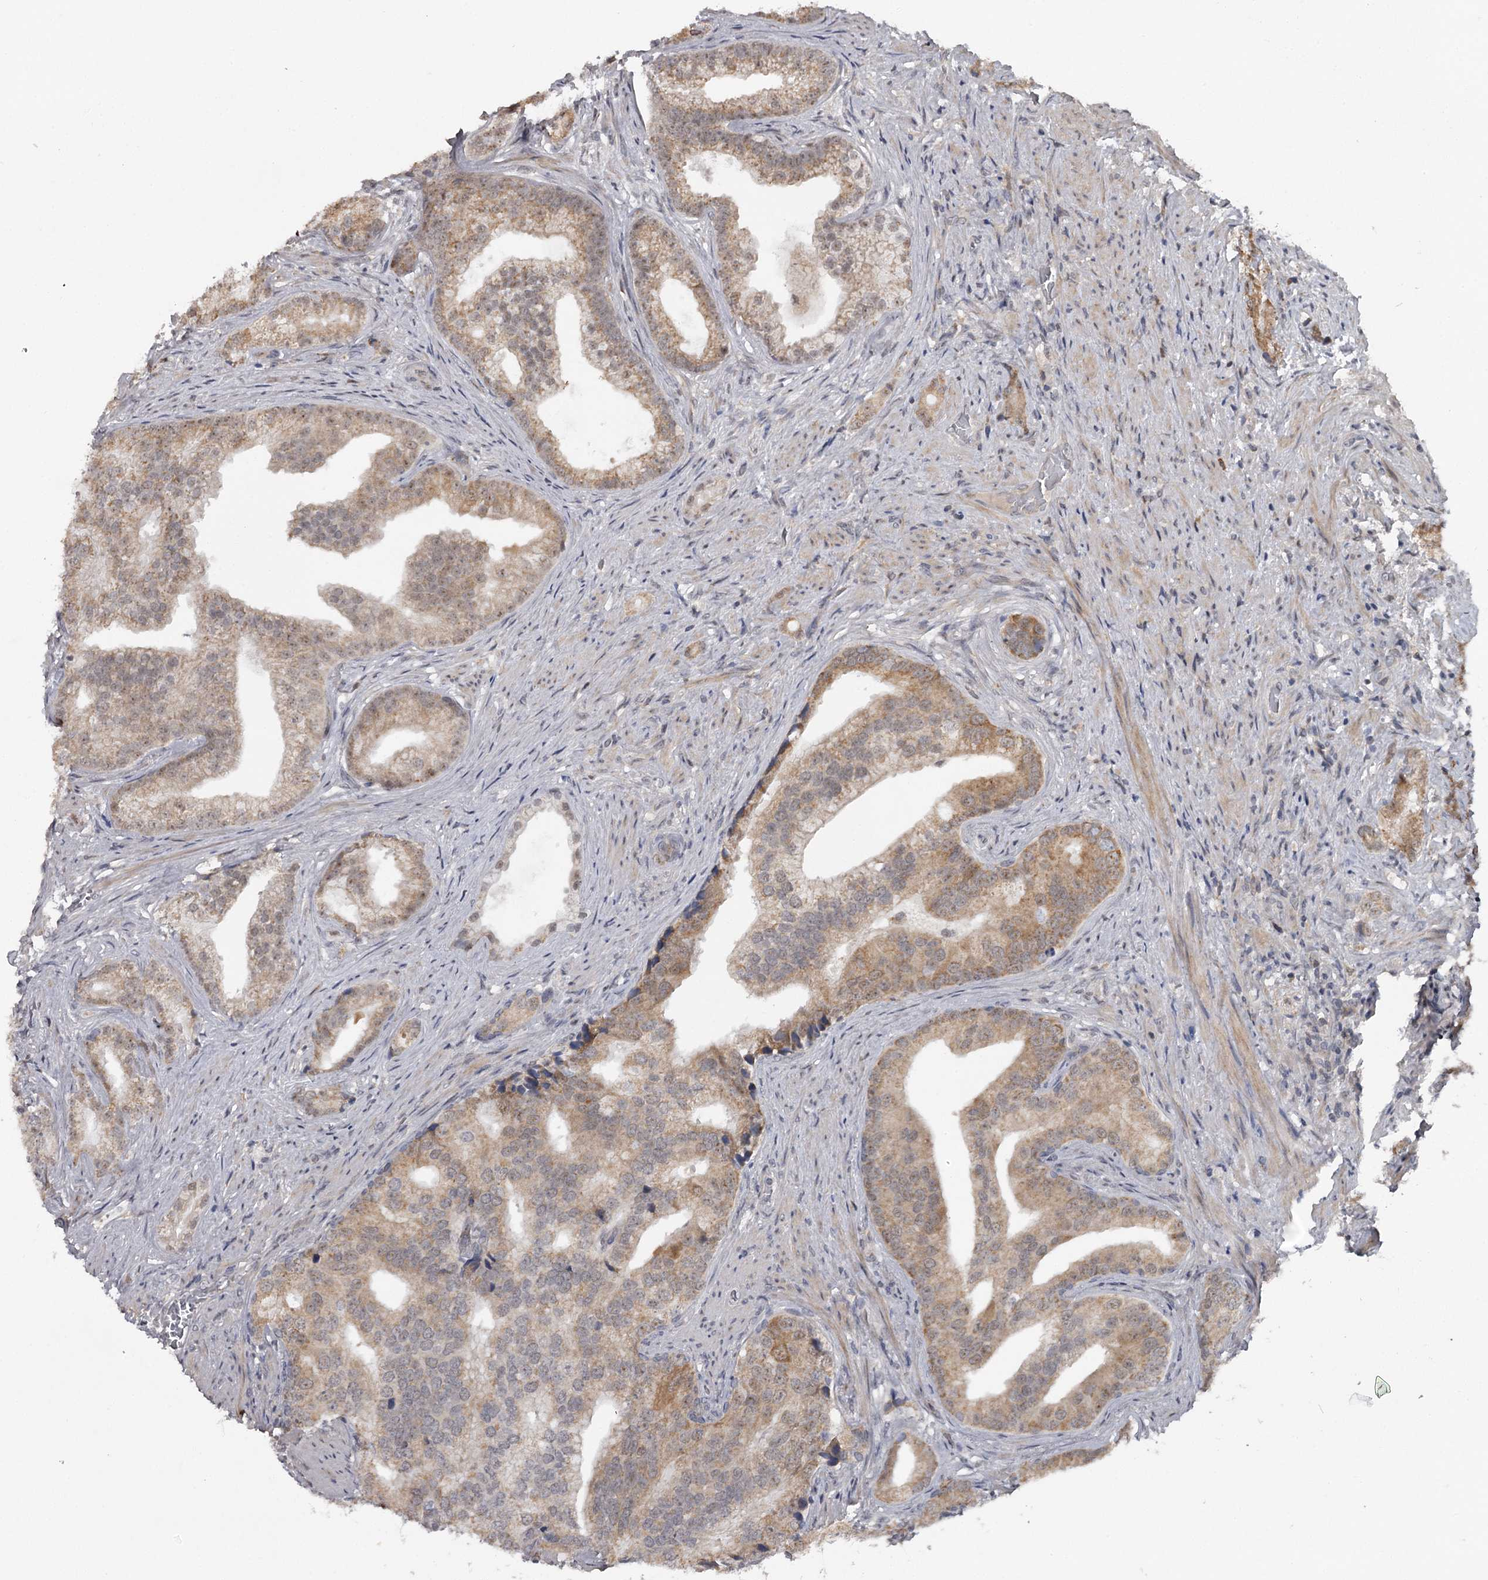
{"staining": {"intensity": "moderate", "quantity": ">75%", "location": "cytoplasmic/membranous,nuclear"}, "tissue": "prostate cancer", "cell_type": "Tumor cells", "image_type": "cancer", "snomed": [{"axis": "morphology", "description": "Adenocarcinoma, Low grade"}, {"axis": "topography", "description": "Prostate"}], "caption": "A medium amount of moderate cytoplasmic/membranous and nuclear positivity is appreciated in approximately >75% of tumor cells in prostate adenocarcinoma (low-grade) tissue. (IHC, brightfield microscopy, high magnification).", "gene": "GTSF1", "patient": {"sex": "male", "age": 71}}